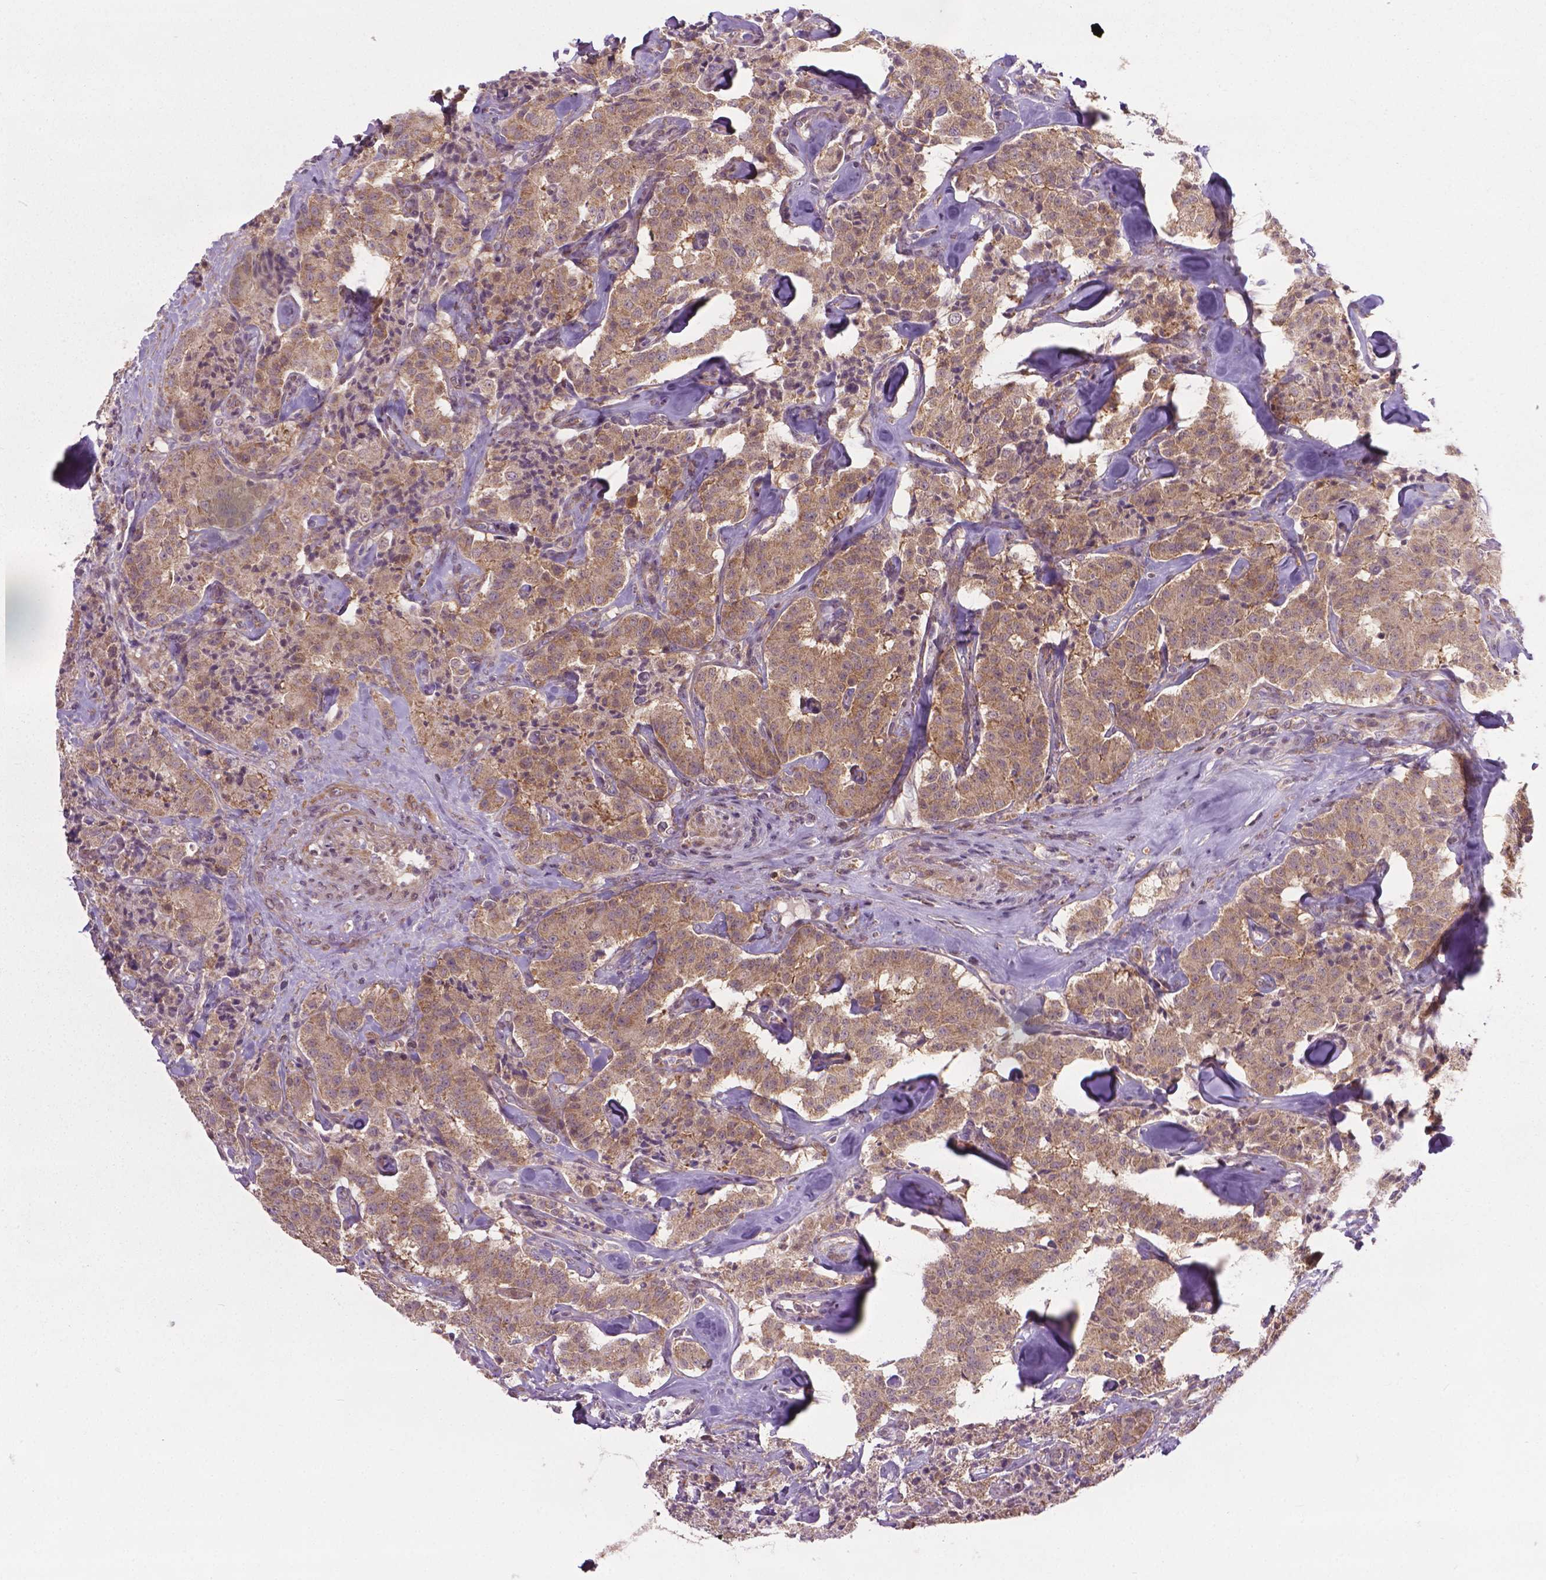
{"staining": {"intensity": "moderate", "quantity": ">75%", "location": "cytoplasmic/membranous"}, "tissue": "carcinoid", "cell_type": "Tumor cells", "image_type": "cancer", "snomed": [{"axis": "morphology", "description": "Carcinoid, malignant, NOS"}, {"axis": "topography", "description": "Pancreas"}], "caption": "Immunohistochemistry (DAB) staining of human carcinoid (malignant) reveals moderate cytoplasmic/membranous protein positivity in approximately >75% of tumor cells. The staining was performed using DAB, with brown indicating positive protein expression. Nuclei are stained blue with hematoxylin.", "gene": "PRAG1", "patient": {"sex": "male", "age": 41}}